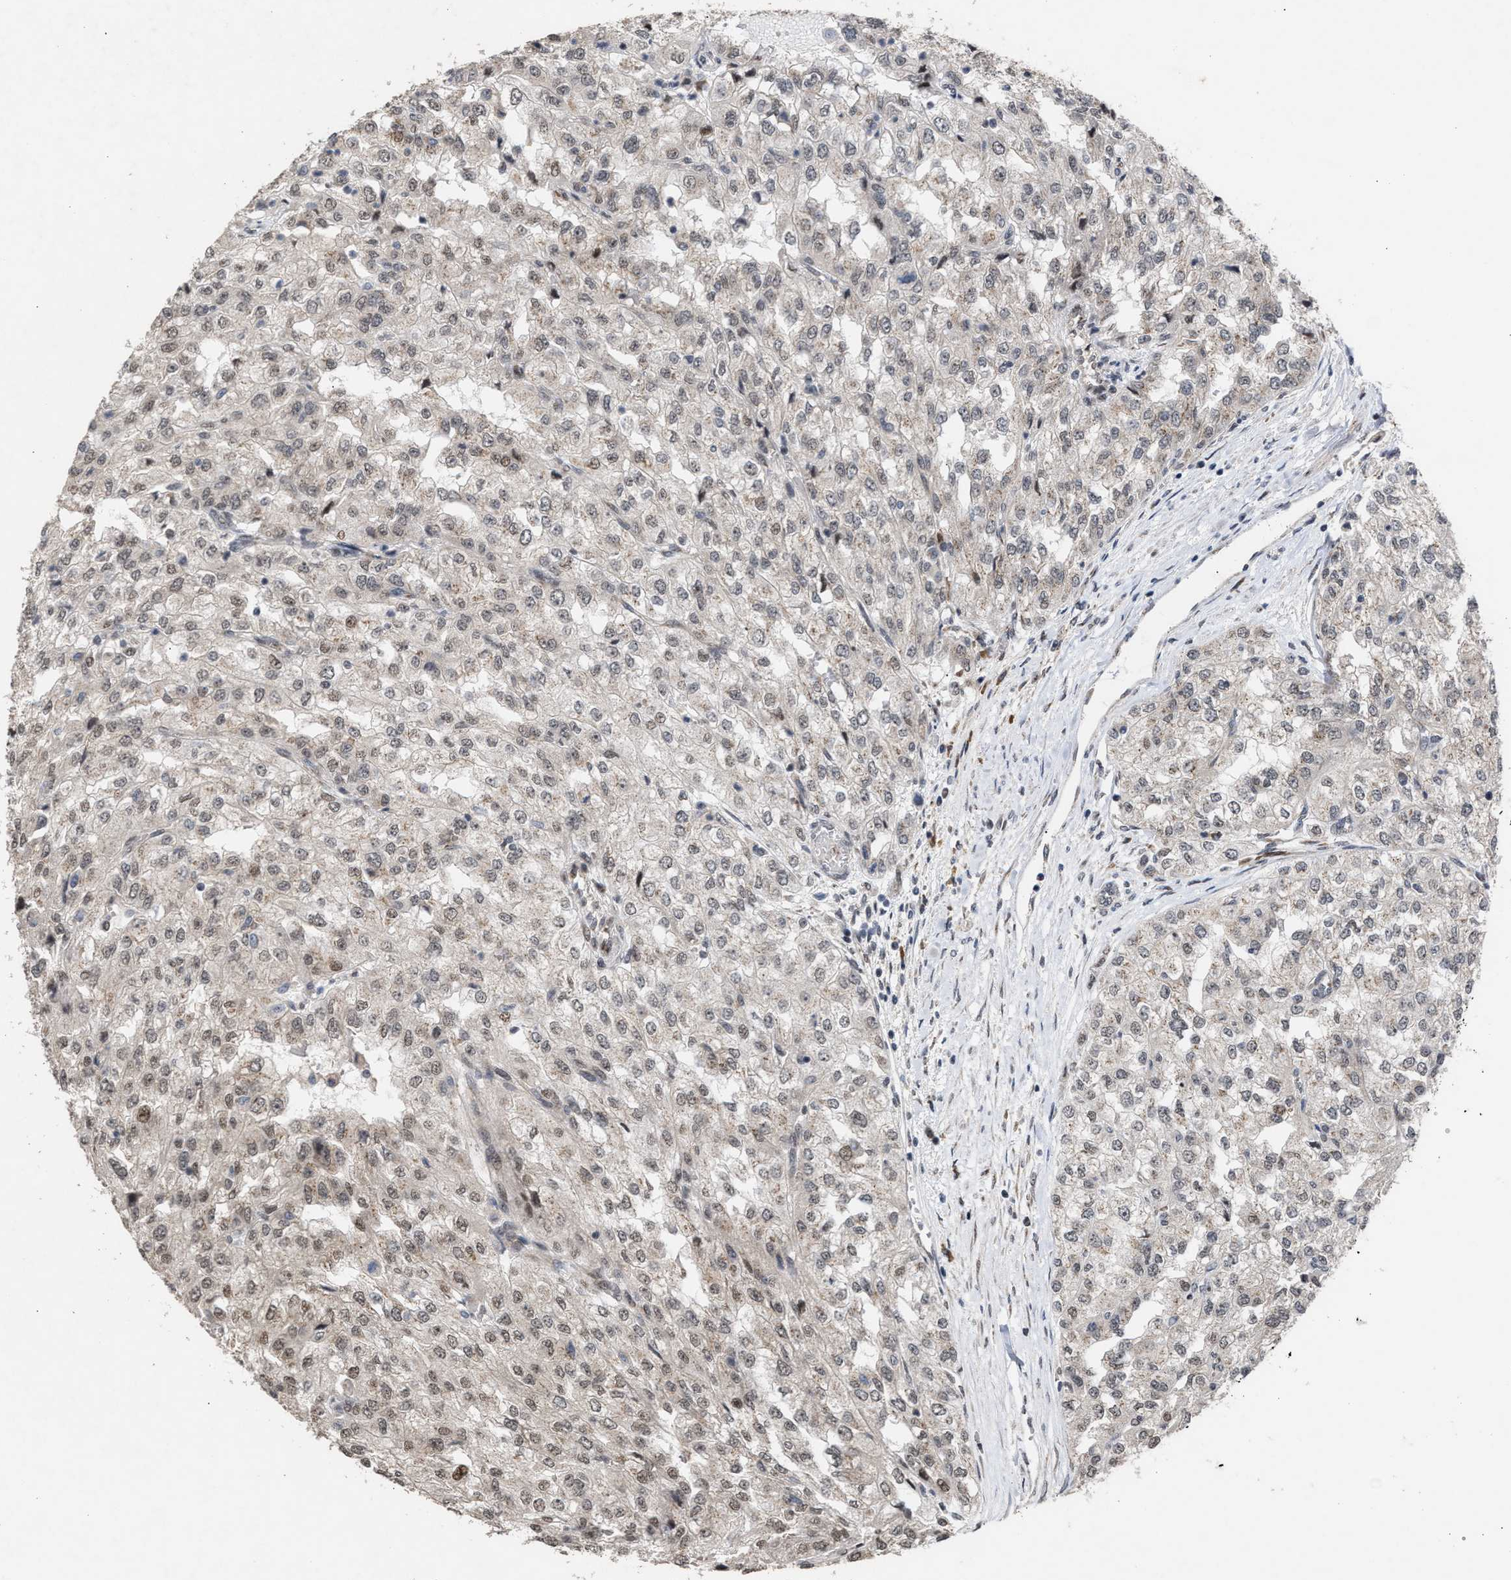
{"staining": {"intensity": "weak", "quantity": "<25%", "location": "cytoplasmic/membranous,nuclear"}, "tissue": "renal cancer", "cell_type": "Tumor cells", "image_type": "cancer", "snomed": [{"axis": "morphology", "description": "Adenocarcinoma, NOS"}, {"axis": "topography", "description": "Kidney"}], "caption": "Immunohistochemistry (IHC) image of neoplastic tissue: renal cancer (adenocarcinoma) stained with DAB (3,3'-diaminobenzidine) demonstrates no significant protein staining in tumor cells. (Stains: DAB immunohistochemistry with hematoxylin counter stain, Microscopy: brightfield microscopy at high magnification).", "gene": "MKNK2", "patient": {"sex": "female", "age": 54}}